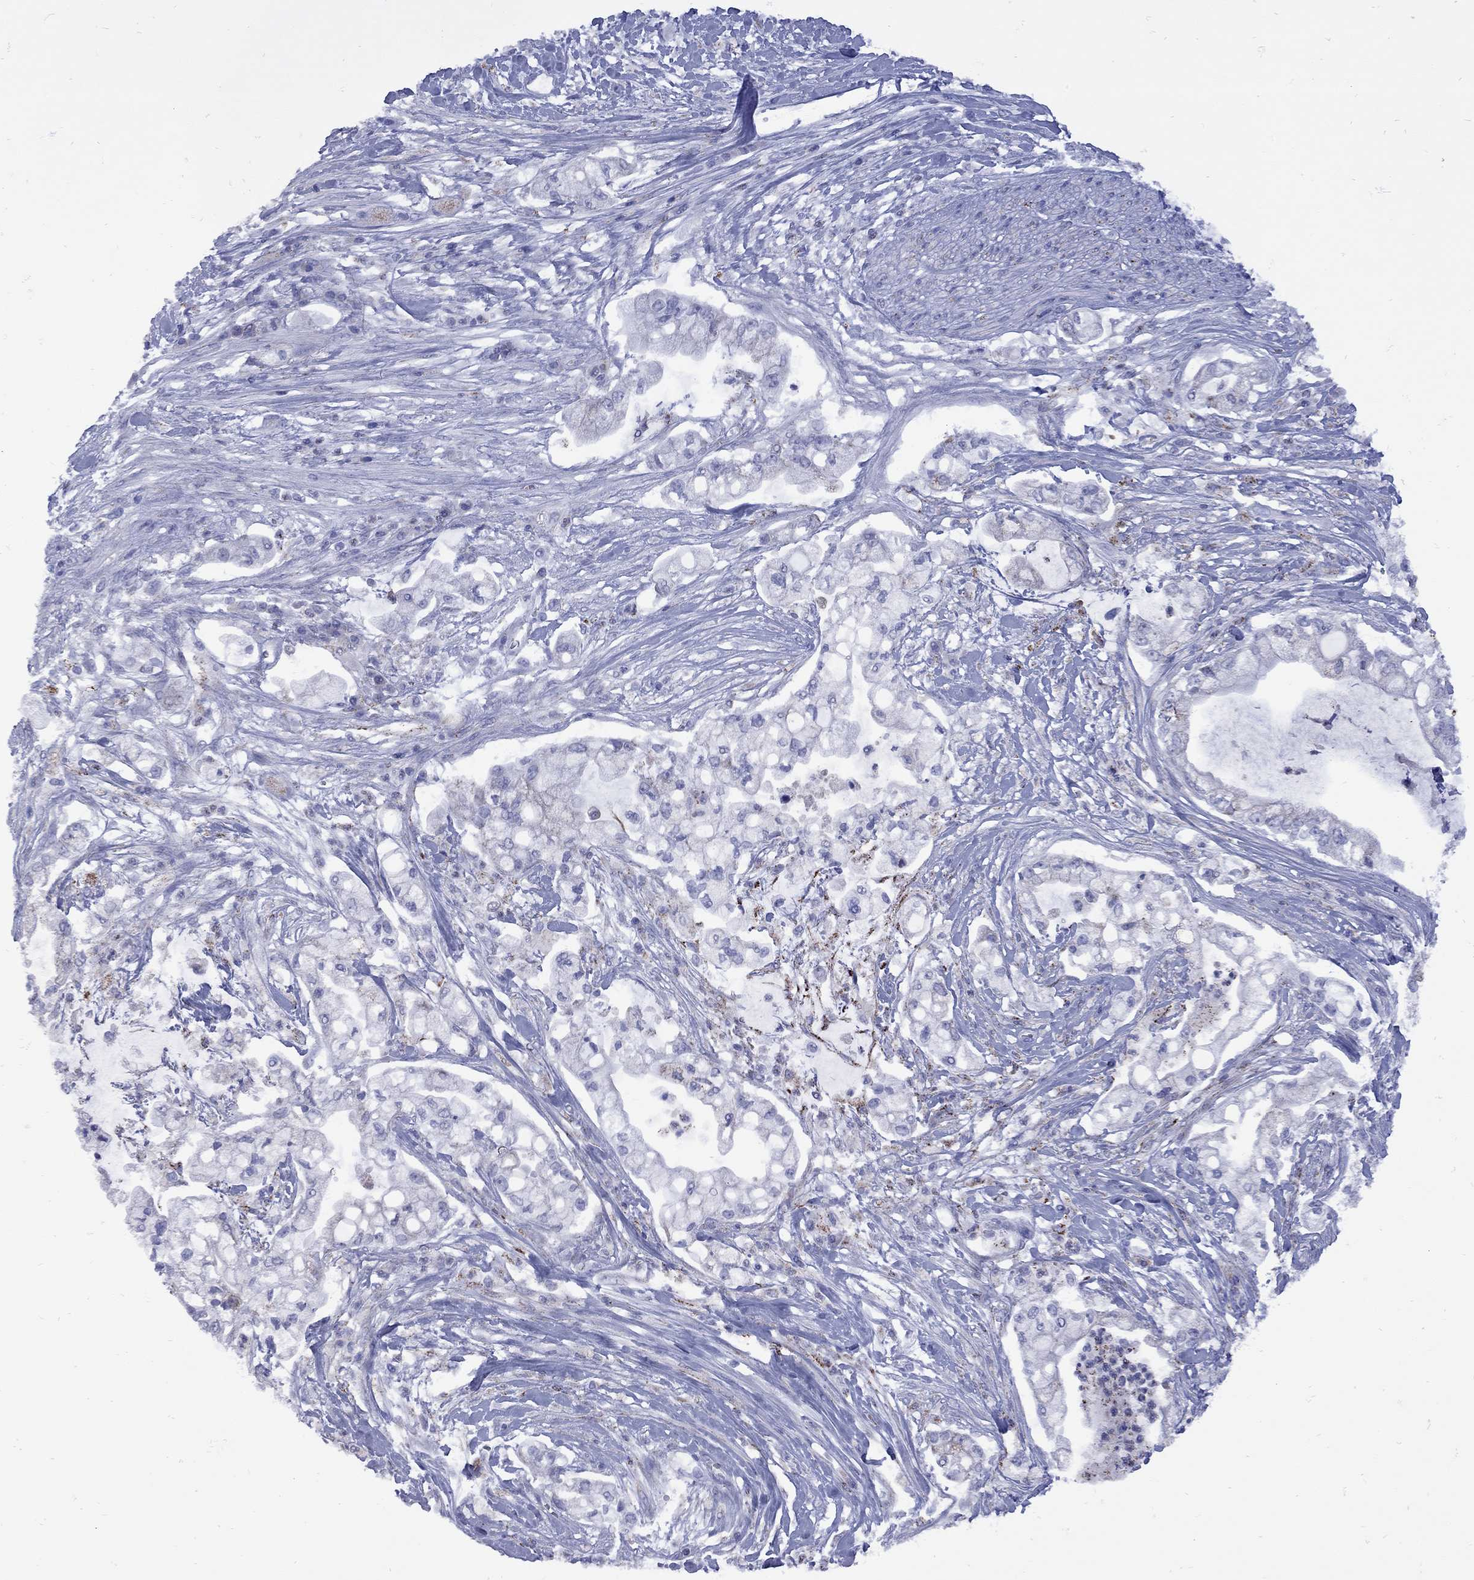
{"staining": {"intensity": "moderate", "quantity": "<25%", "location": "cytoplasmic/membranous"}, "tissue": "pancreatic cancer", "cell_type": "Tumor cells", "image_type": "cancer", "snomed": [{"axis": "morphology", "description": "Adenocarcinoma, NOS"}, {"axis": "topography", "description": "Pancreas"}], "caption": "Human pancreatic cancer (adenocarcinoma) stained with a protein marker demonstrates moderate staining in tumor cells.", "gene": "SESTD1", "patient": {"sex": "female", "age": 69}}